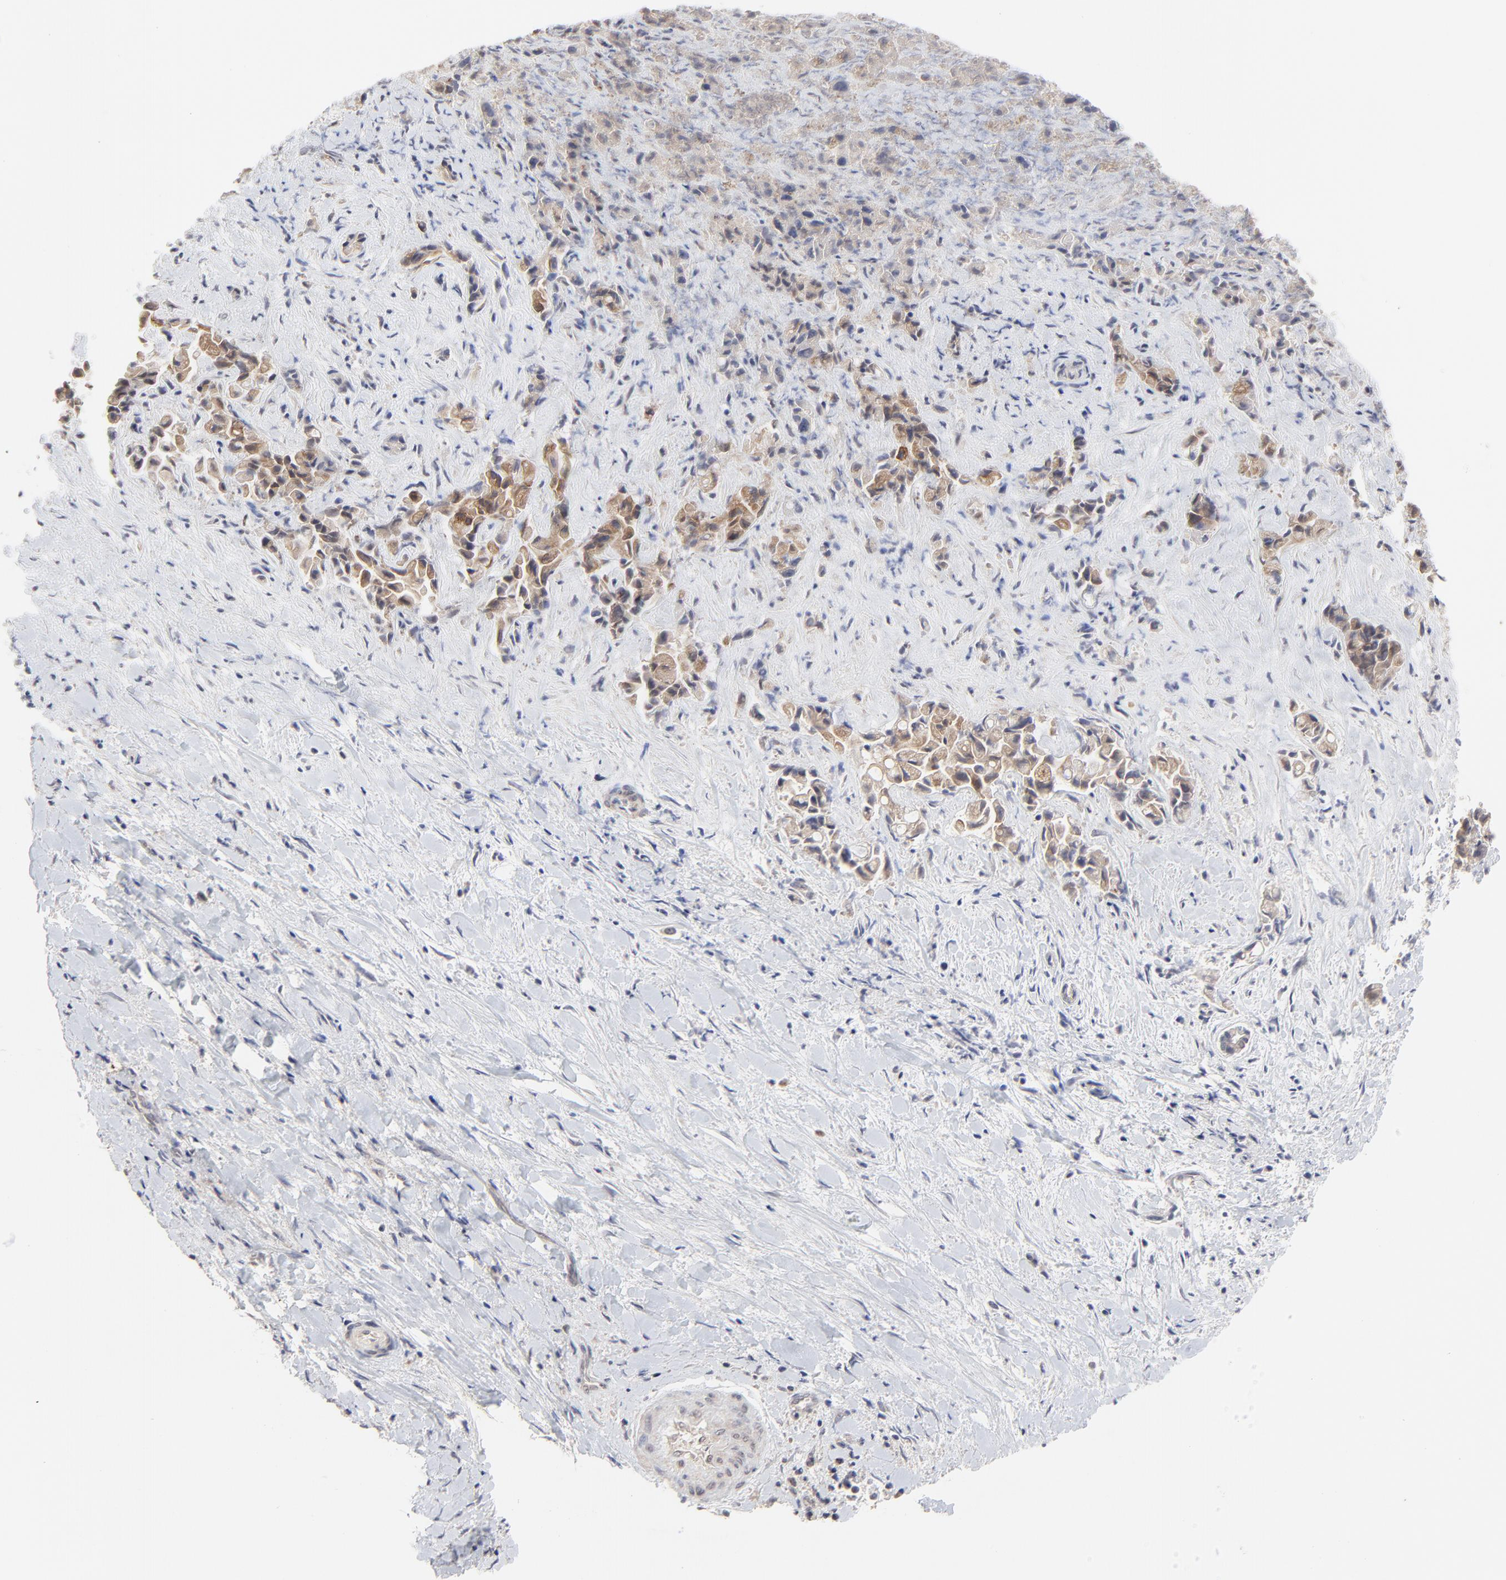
{"staining": {"intensity": "moderate", "quantity": "25%-75%", "location": "cytoplasmic/membranous"}, "tissue": "liver cancer", "cell_type": "Tumor cells", "image_type": "cancer", "snomed": [{"axis": "morphology", "description": "Cholangiocarcinoma"}, {"axis": "topography", "description": "Liver"}], "caption": "A high-resolution micrograph shows immunohistochemistry staining of liver cholangiocarcinoma, which displays moderate cytoplasmic/membranous staining in approximately 25%-75% of tumor cells. The staining is performed using DAB brown chromogen to label protein expression. The nuclei are counter-stained blue using hematoxylin.", "gene": "FAM199X", "patient": {"sex": "male", "age": 57}}